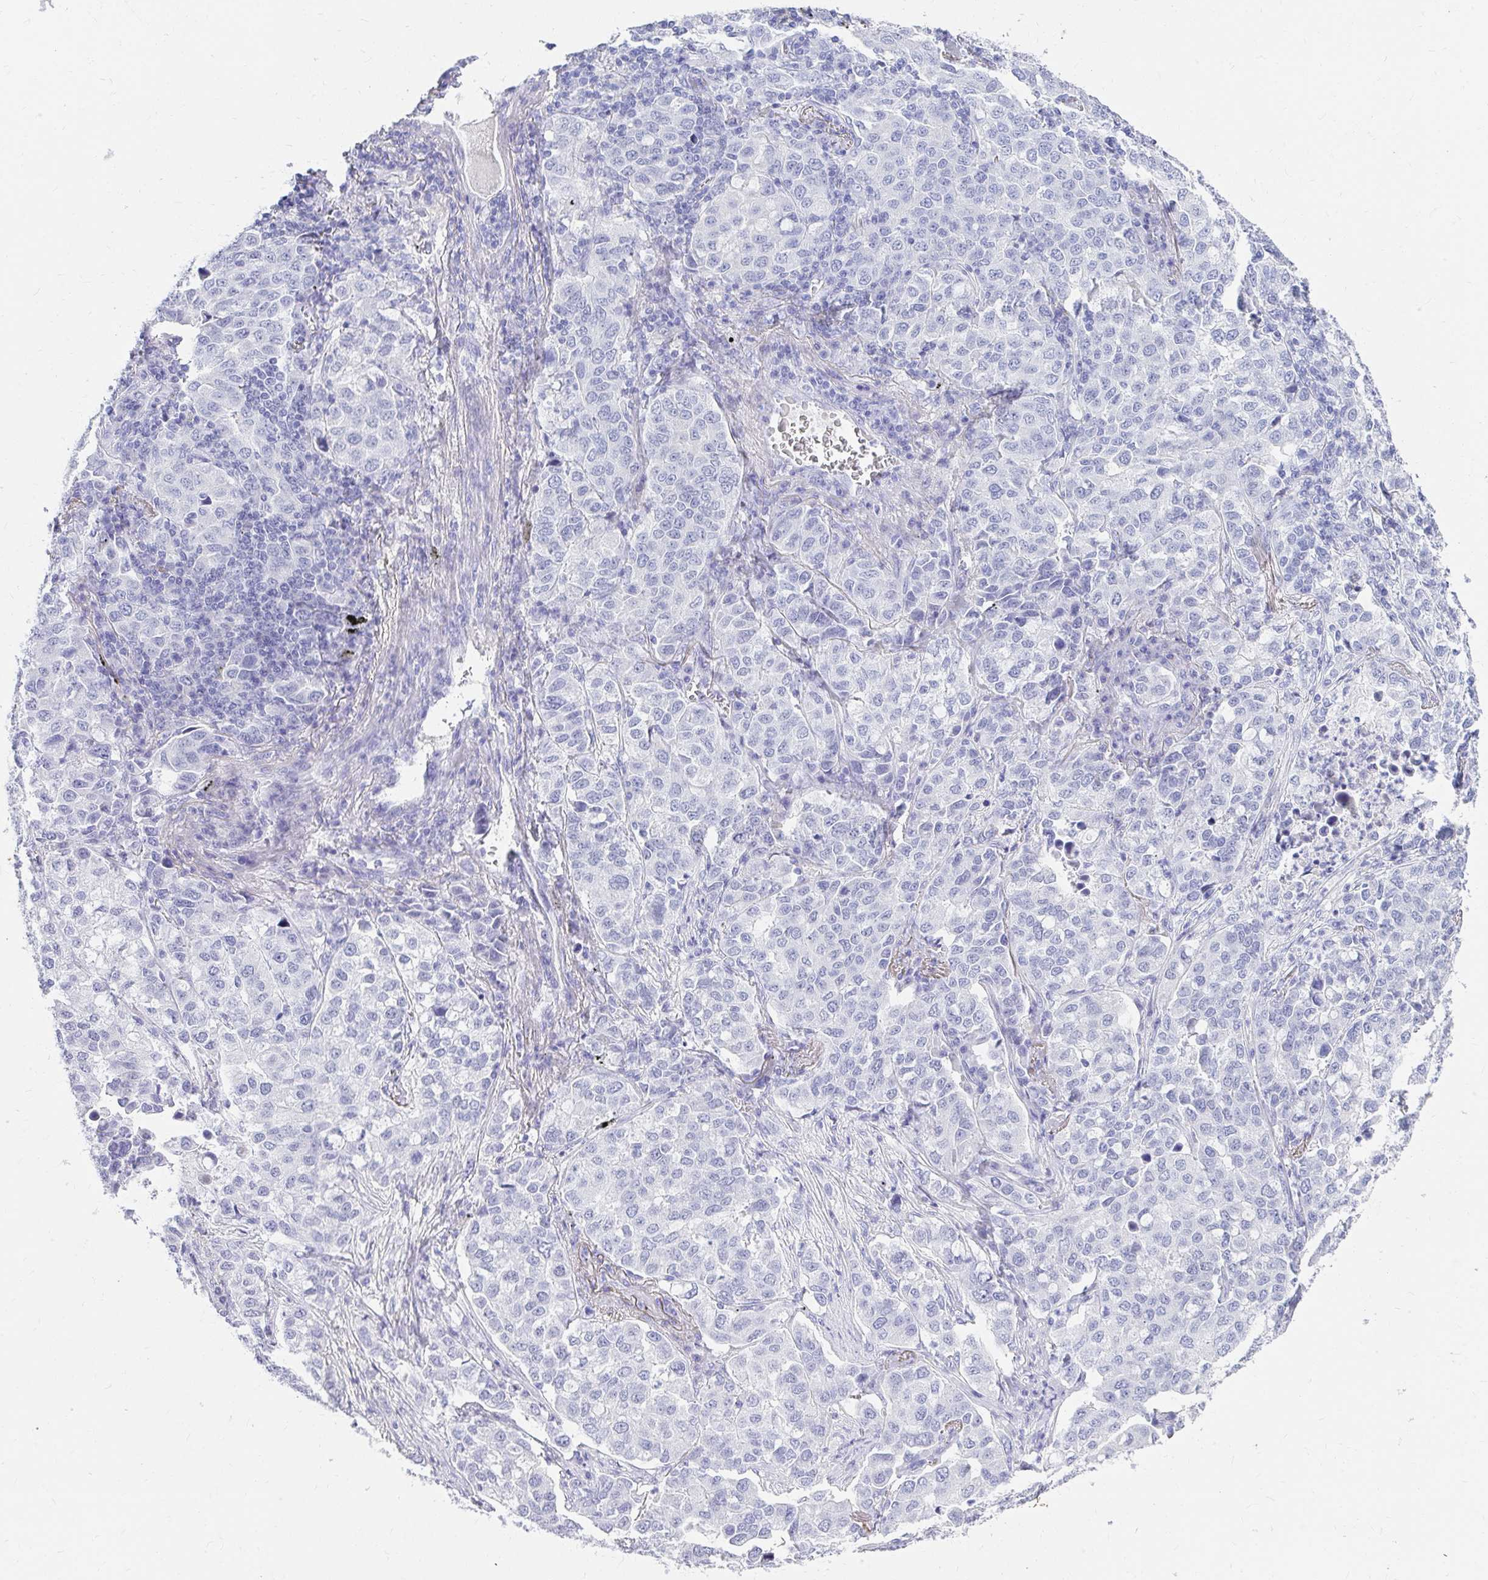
{"staining": {"intensity": "negative", "quantity": "none", "location": "none"}, "tissue": "lung cancer", "cell_type": "Tumor cells", "image_type": "cancer", "snomed": [{"axis": "morphology", "description": "Adenocarcinoma, NOS"}, {"axis": "morphology", "description": "Adenocarcinoma, metastatic, NOS"}, {"axis": "topography", "description": "Lymph node"}, {"axis": "topography", "description": "Lung"}], "caption": "Tumor cells are negative for brown protein staining in lung cancer (adenocarcinoma).", "gene": "DPEP3", "patient": {"sex": "female", "age": 65}}